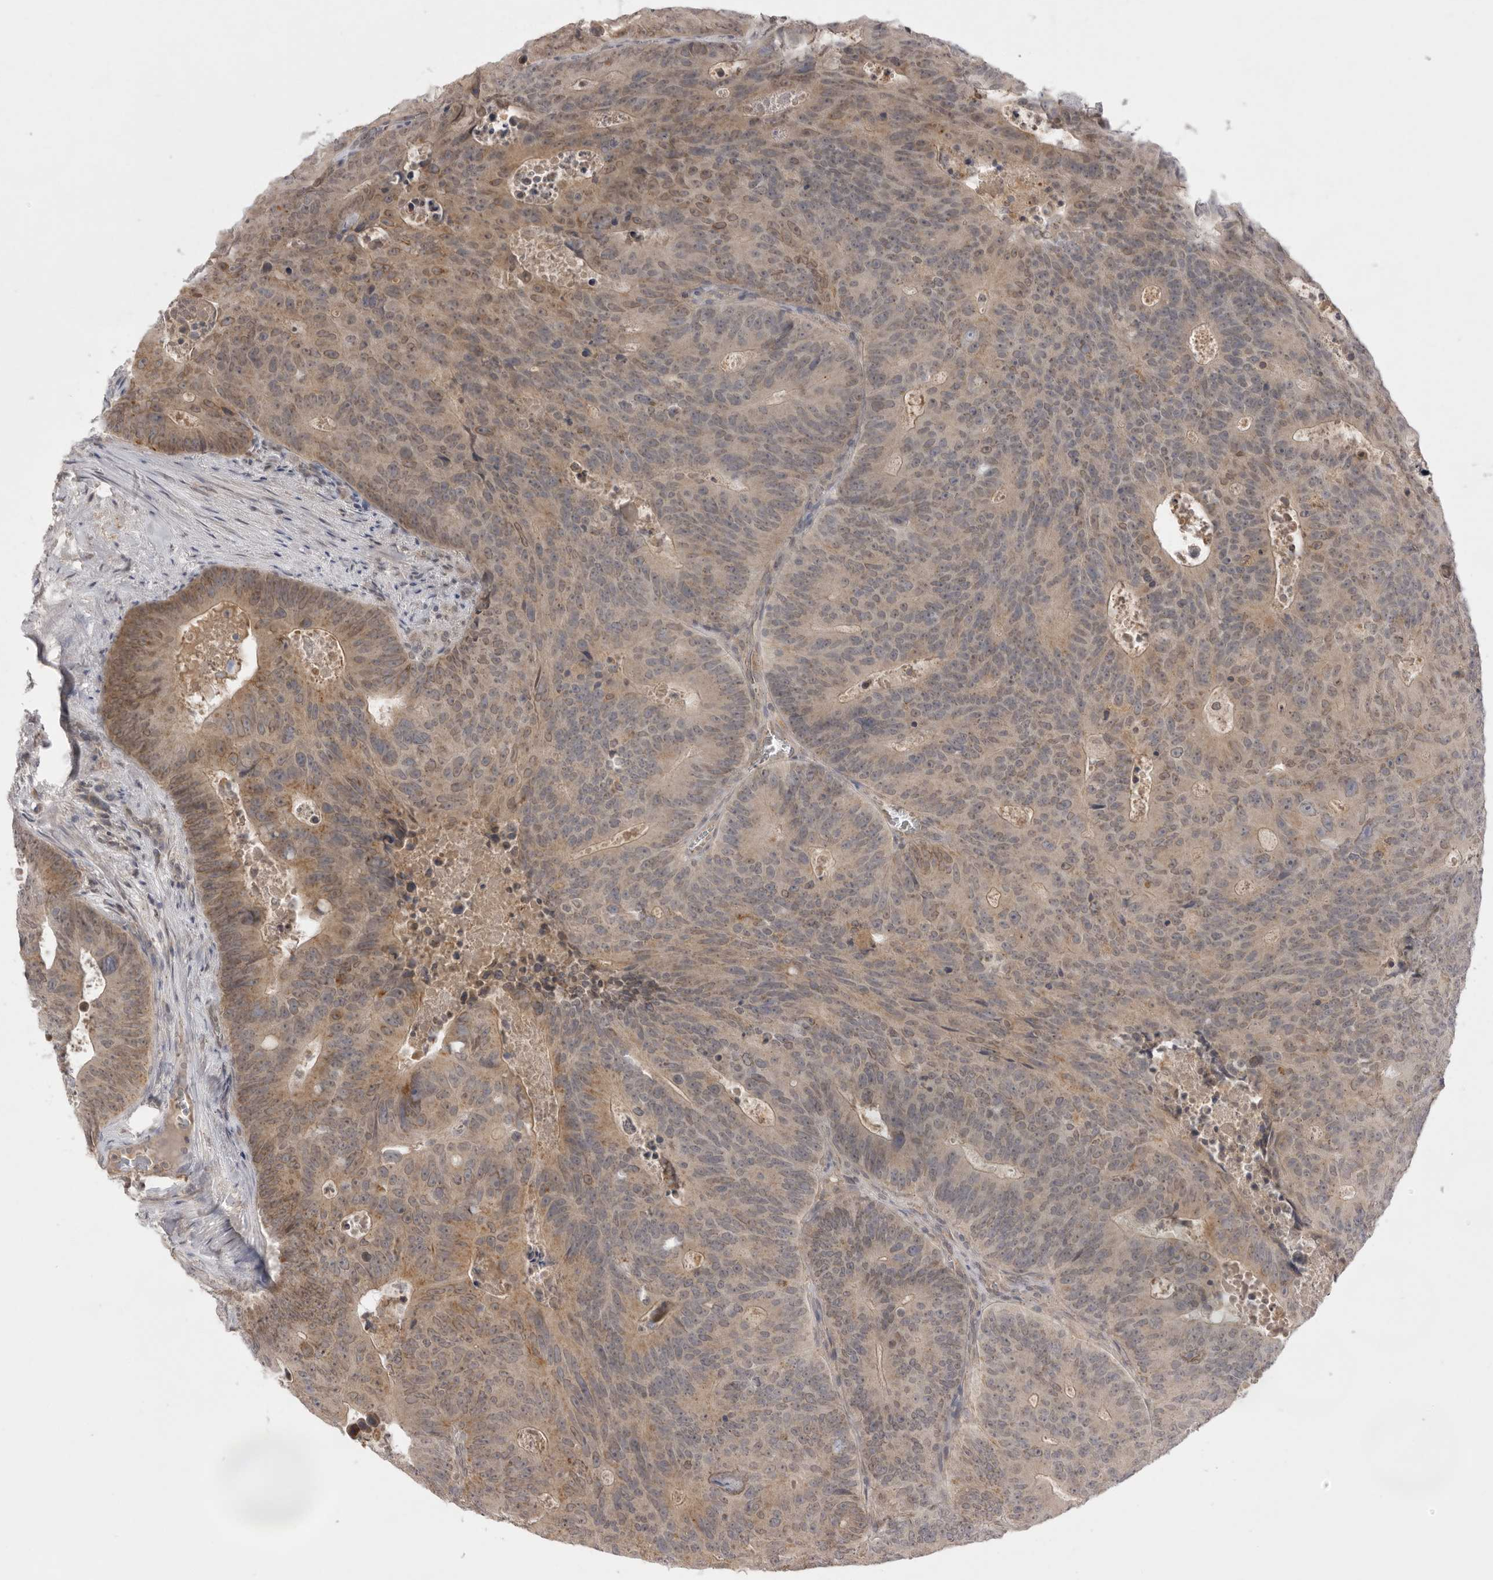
{"staining": {"intensity": "moderate", "quantity": ">75%", "location": "cytoplasmic/membranous"}, "tissue": "colorectal cancer", "cell_type": "Tumor cells", "image_type": "cancer", "snomed": [{"axis": "morphology", "description": "Adenocarcinoma, NOS"}, {"axis": "topography", "description": "Colon"}], "caption": "Human adenocarcinoma (colorectal) stained with a protein marker reveals moderate staining in tumor cells.", "gene": "TLR3", "patient": {"sex": "male", "age": 87}}